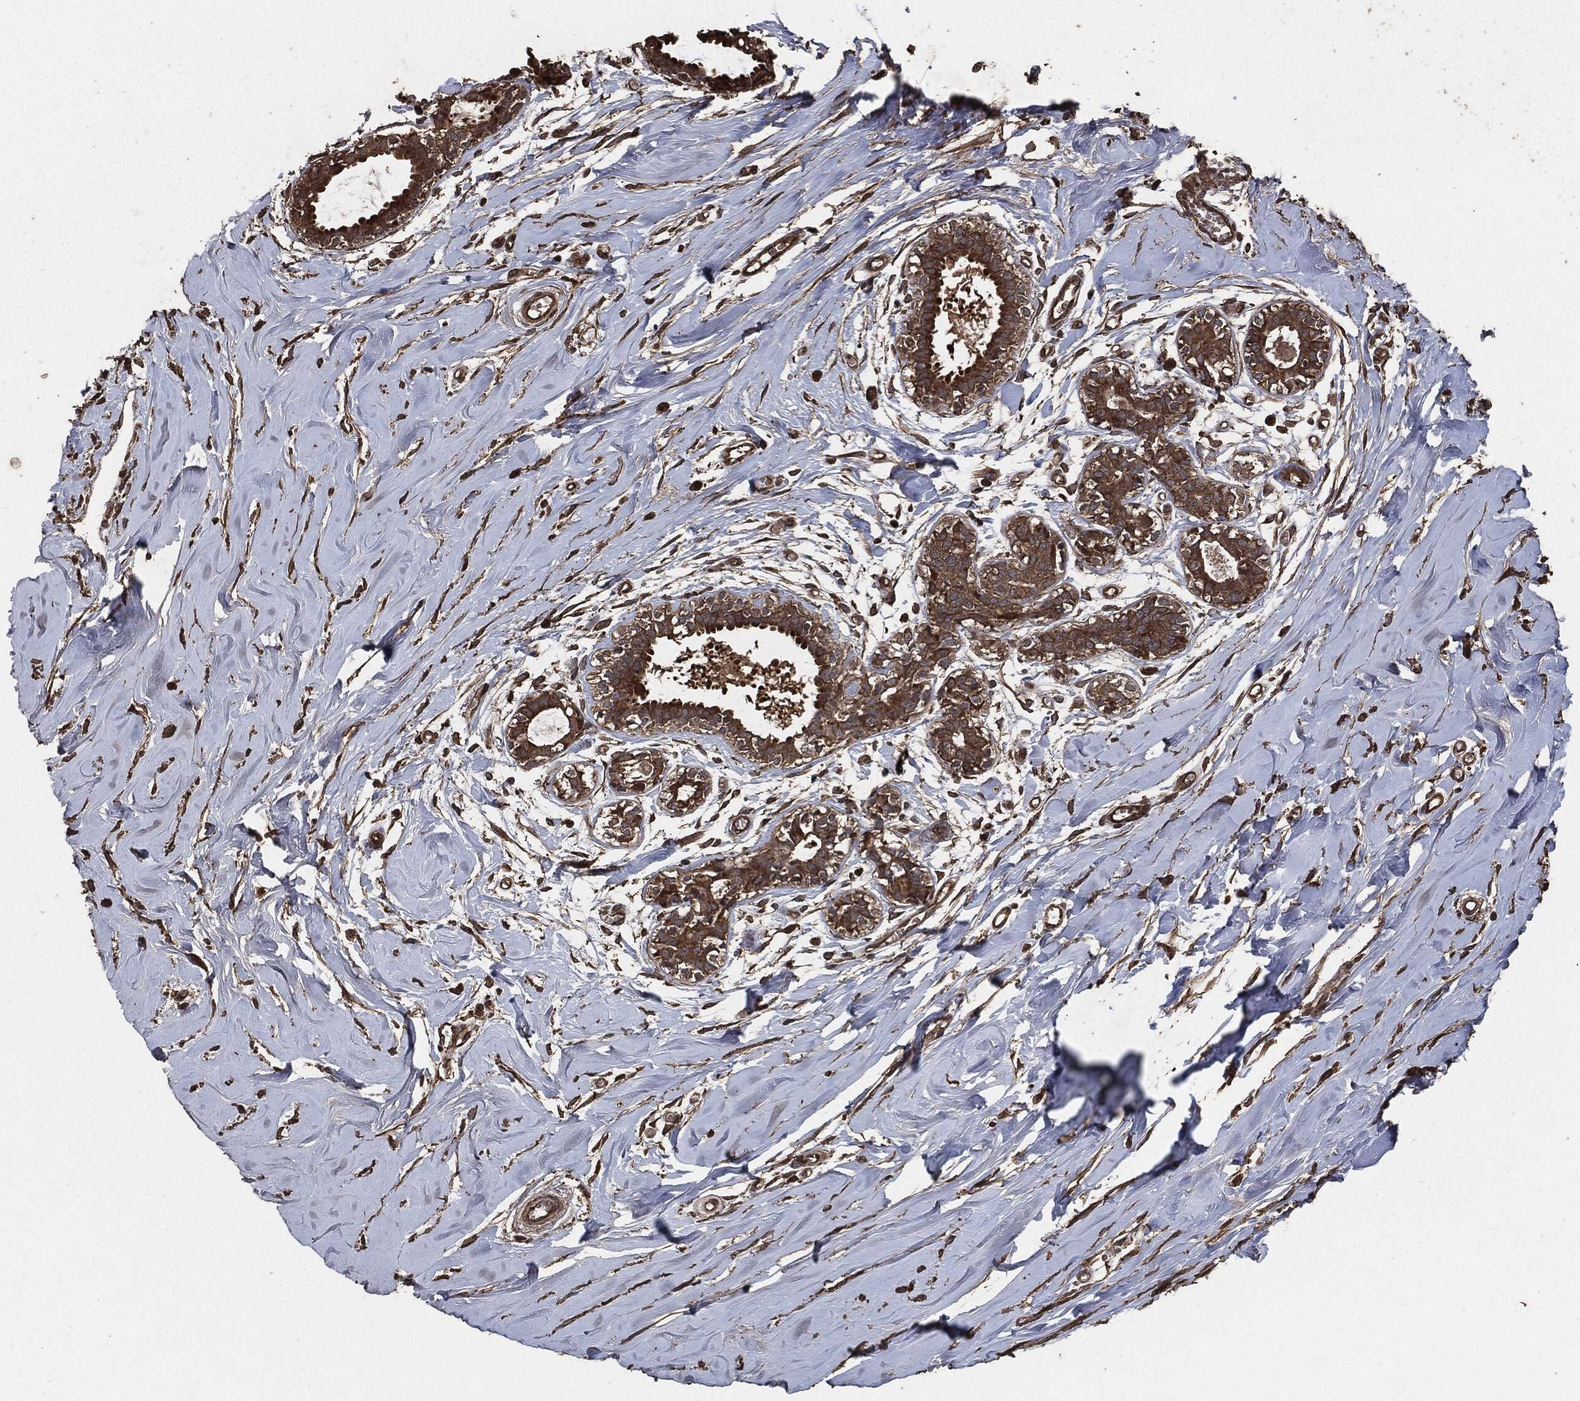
{"staining": {"intensity": "moderate", "quantity": "25%-75%", "location": "cytoplasmic/membranous"}, "tissue": "soft tissue", "cell_type": "Fibroblasts", "image_type": "normal", "snomed": [{"axis": "morphology", "description": "Normal tissue, NOS"}, {"axis": "topography", "description": "Breast"}], "caption": "Protein staining shows moderate cytoplasmic/membranous staining in approximately 25%-75% of fibroblasts in benign soft tissue. (DAB = brown stain, brightfield microscopy at high magnification).", "gene": "AKT1S1", "patient": {"sex": "female", "age": 49}}